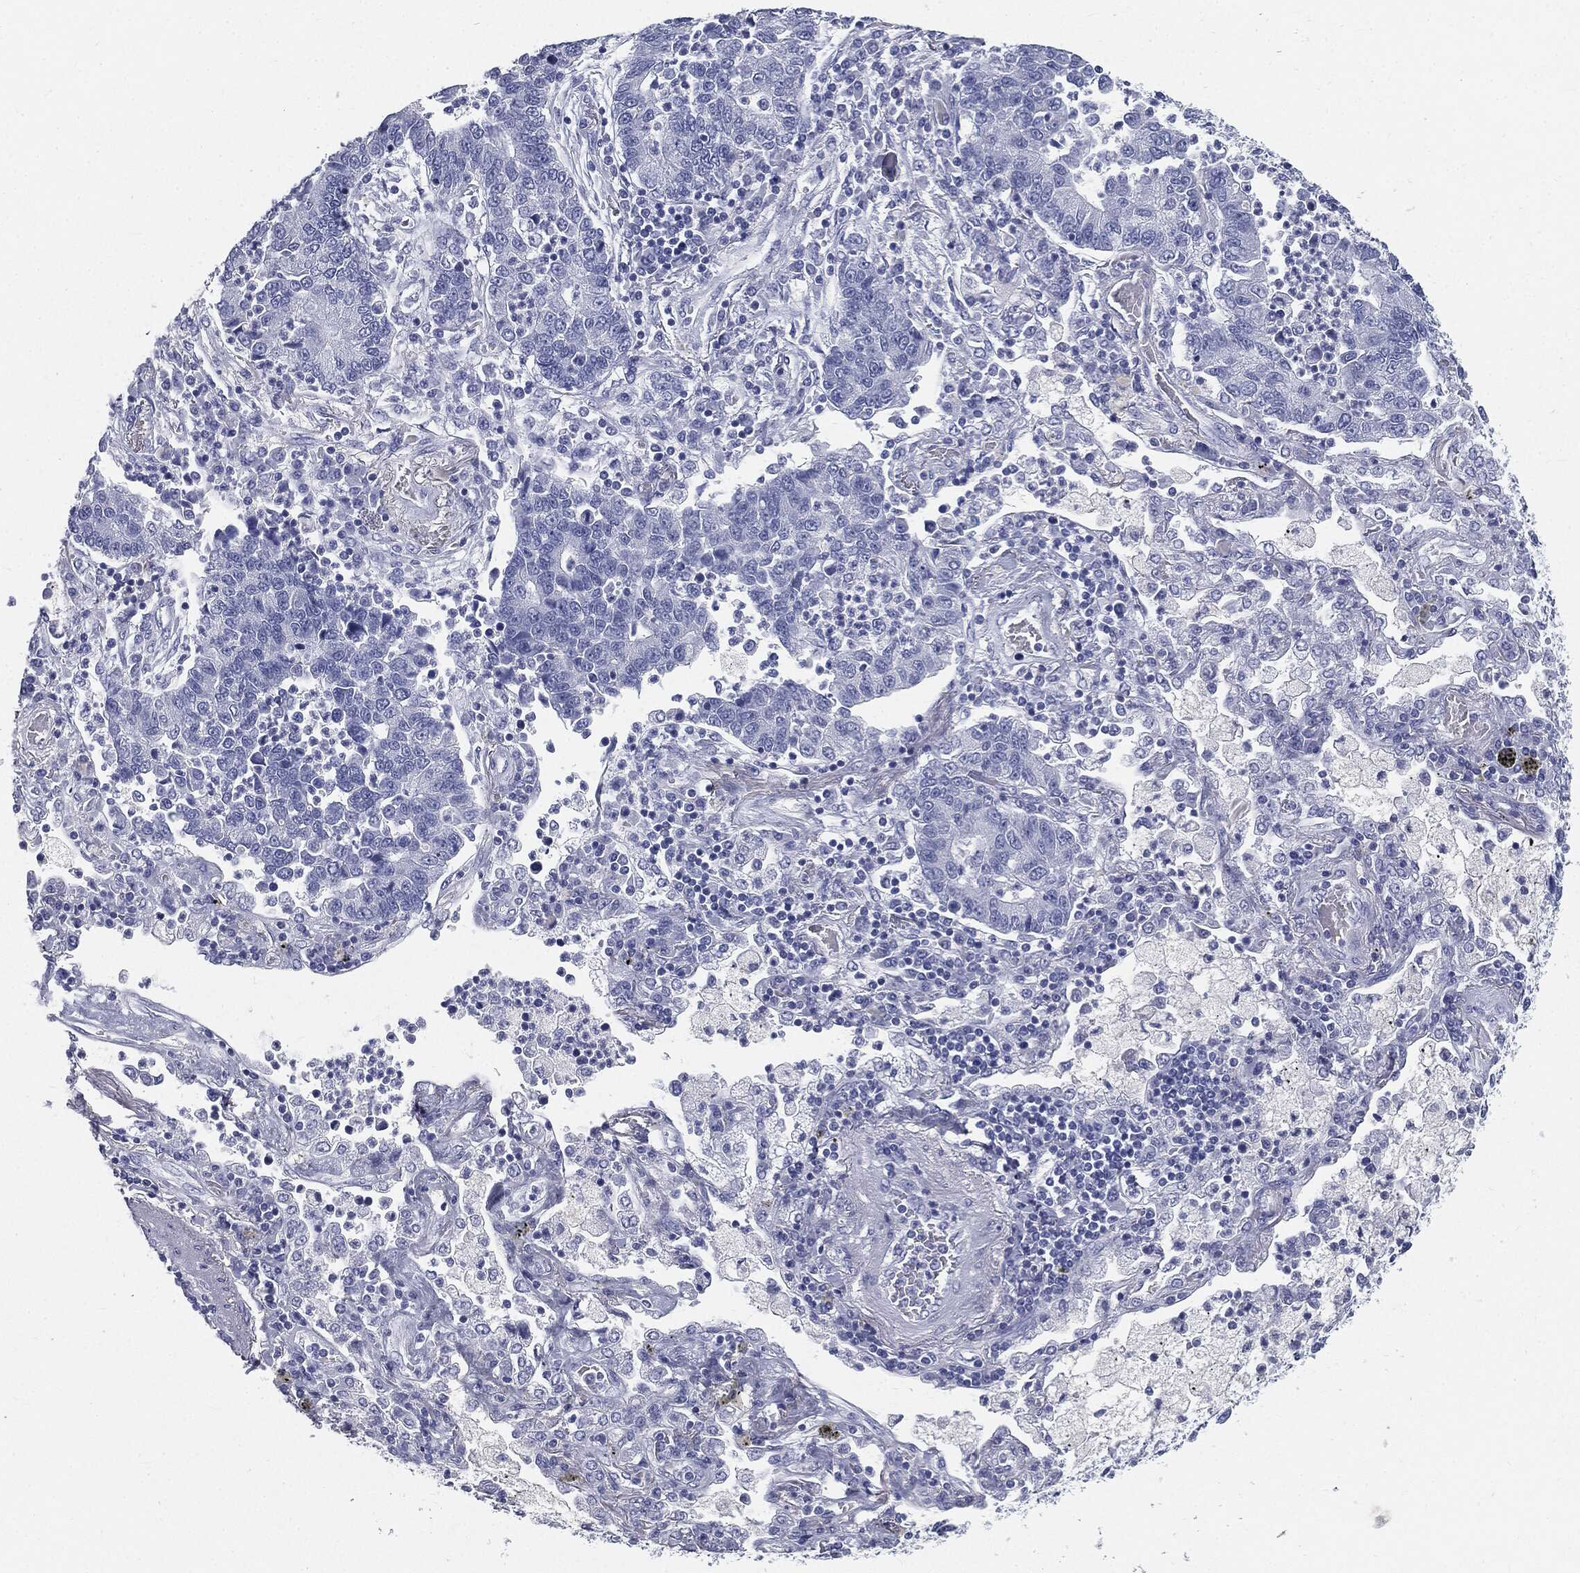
{"staining": {"intensity": "negative", "quantity": "none", "location": "none"}, "tissue": "lung cancer", "cell_type": "Tumor cells", "image_type": "cancer", "snomed": [{"axis": "morphology", "description": "Adenocarcinoma, NOS"}, {"axis": "topography", "description": "Lung"}], "caption": "DAB immunohistochemical staining of human lung cancer (adenocarcinoma) shows no significant expression in tumor cells.", "gene": "CUZD1", "patient": {"sex": "female", "age": 57}}